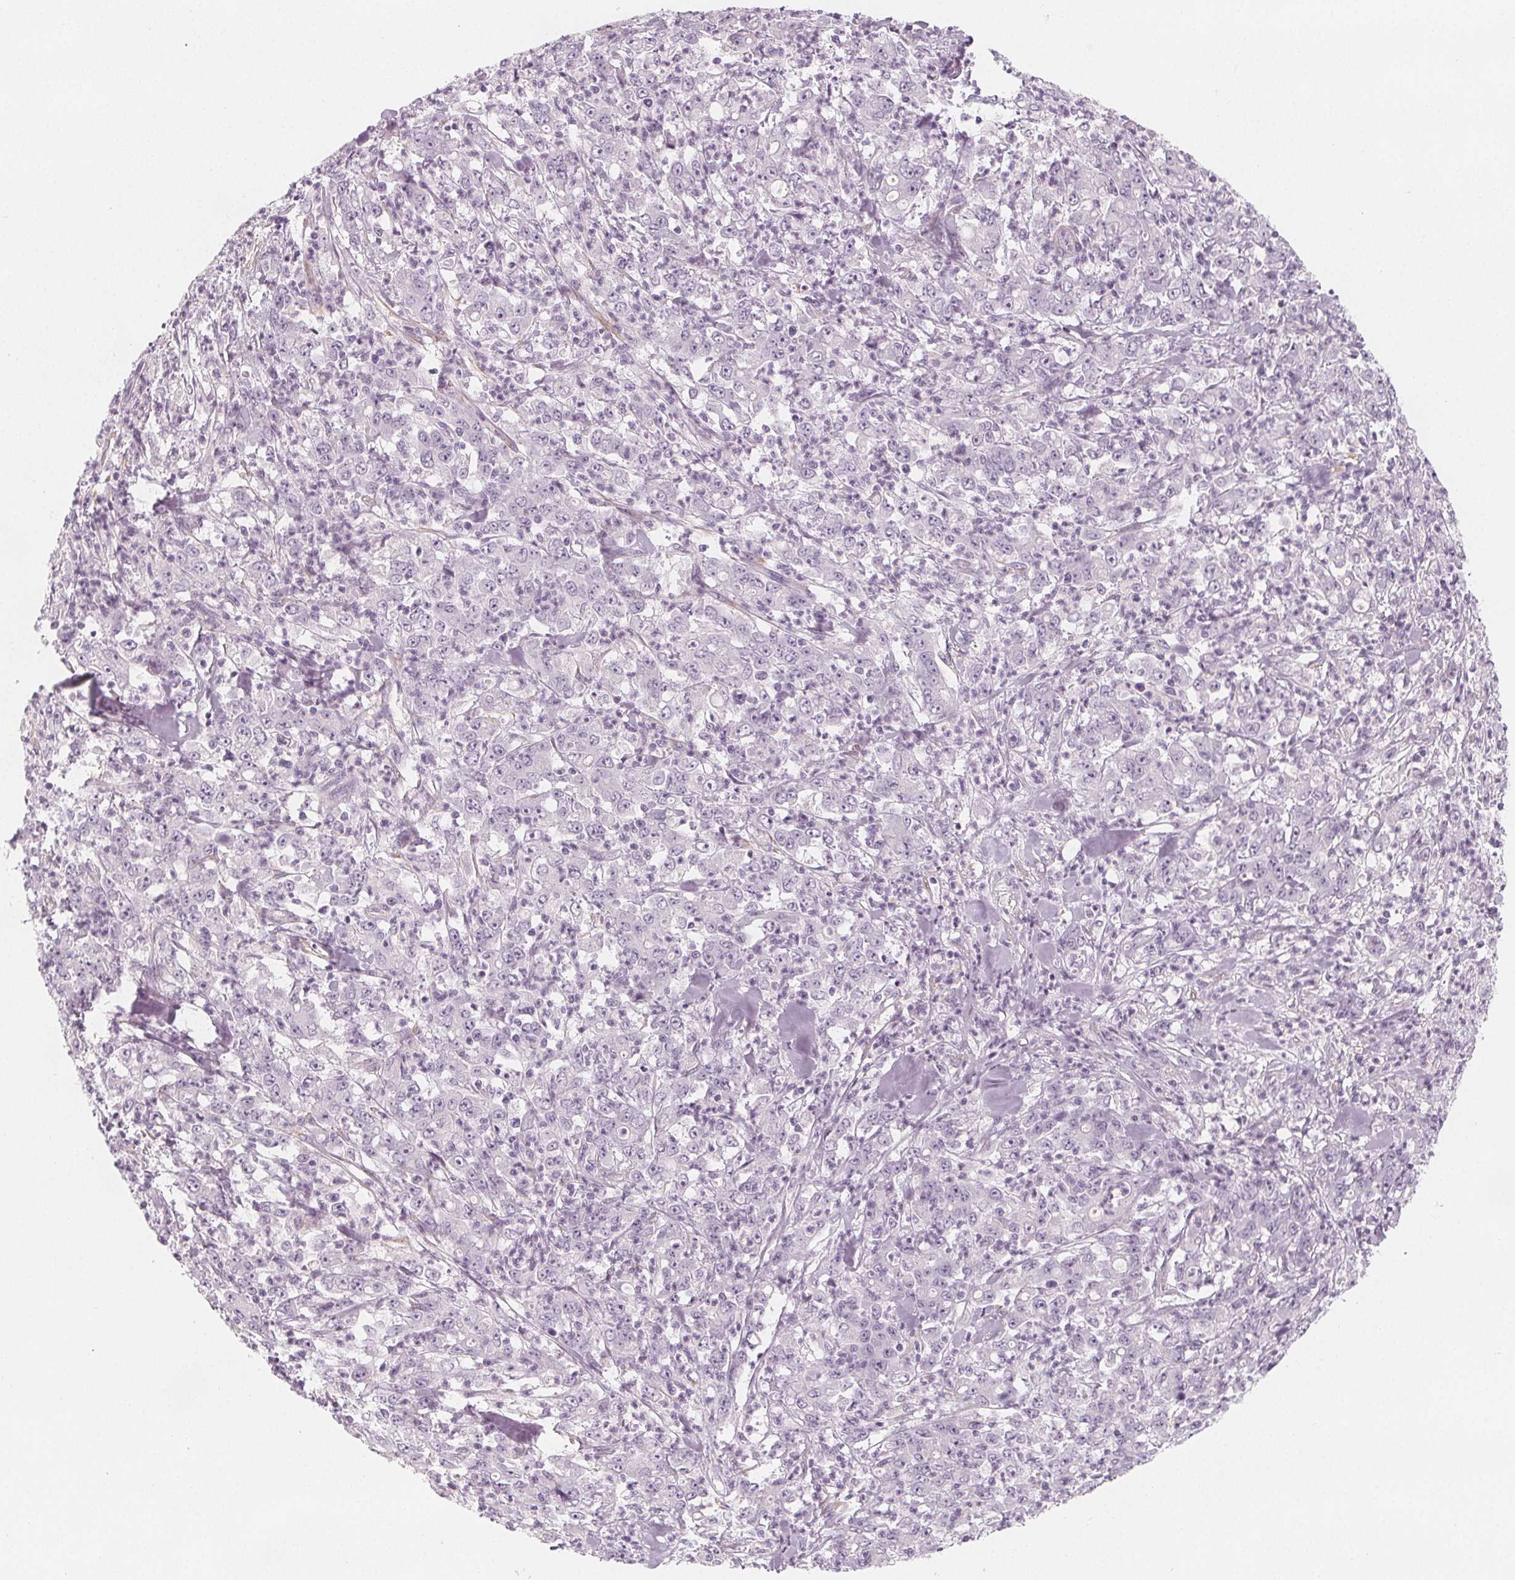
{"staining": {"intensity": "negative", "quantity": "none", "location": "none"}, "tissue": "stomach cancer", "cell_type": "Tumor cells", "image_type": "cancer", "snomed": [{"axis": "morphology", "description": "Adenocarcinoma, NOS"}, {"axis": "topography", "description": "Stomach, lower"}], "caption": "Tumor cells show no significant positivity in adenocarcinoma (stomach).", "gene": "MAP1A", "patient": {"sex": "female", "age": 71}}